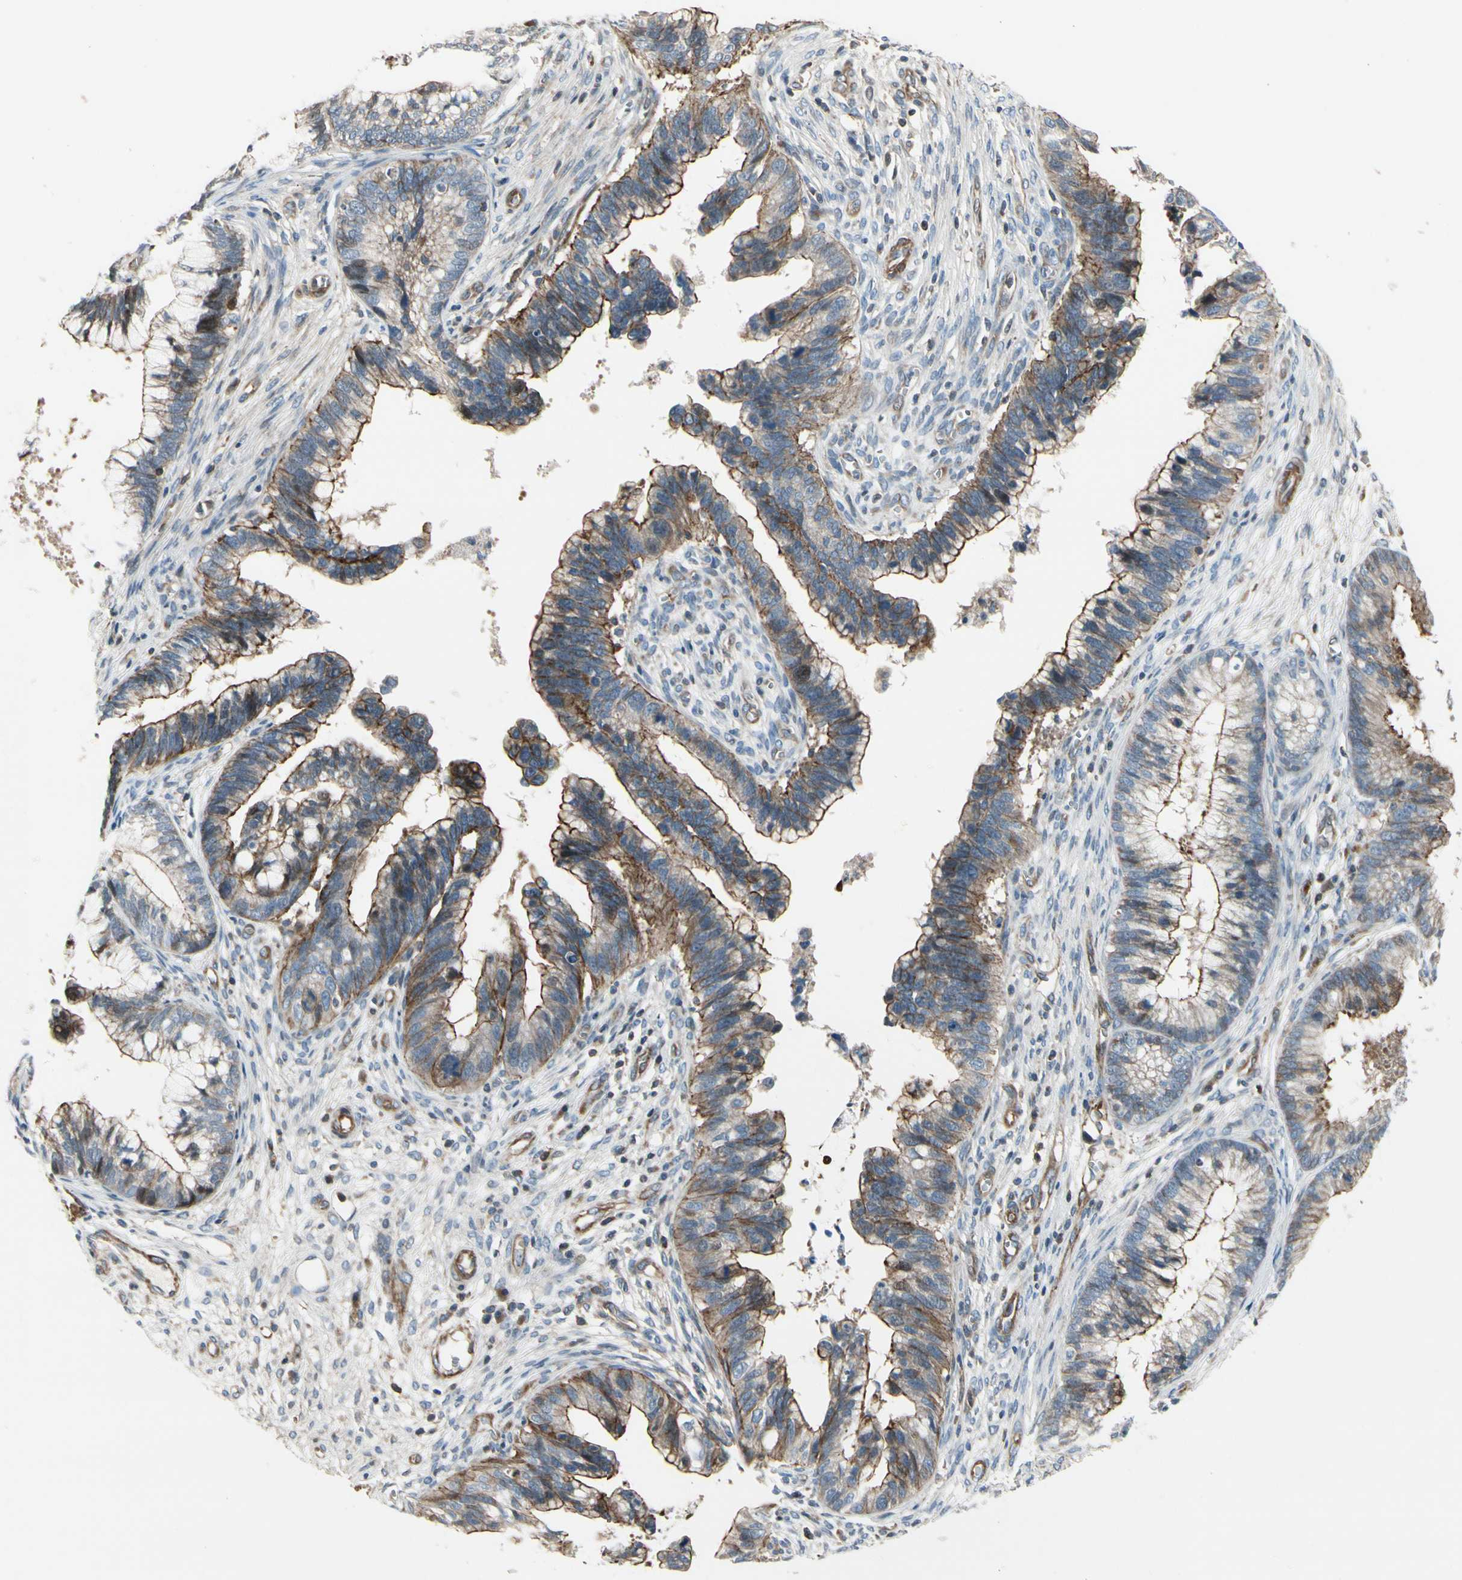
{"staining": {"intensity": "strong", "quantity": "25%-75%", "location": "cytoplasmic/membranous"}, "tissue": "cervical cancer", "cell_type": "Tumor cells", "image_type": "cancer", "snomed": [{"axis": "morphology", "description": "Adenocarcinoma, NOS"}, {"axis": "topography", "description": "Cervix"}], "caption": "Protein expression by immunohistochemistry exhibits strong cytoplasmic/membranous staining in about 25%-75% of tumor cells in cervical cancer.", "gene": "TPM1", "patient": {"sex": "female", "age": 44}}